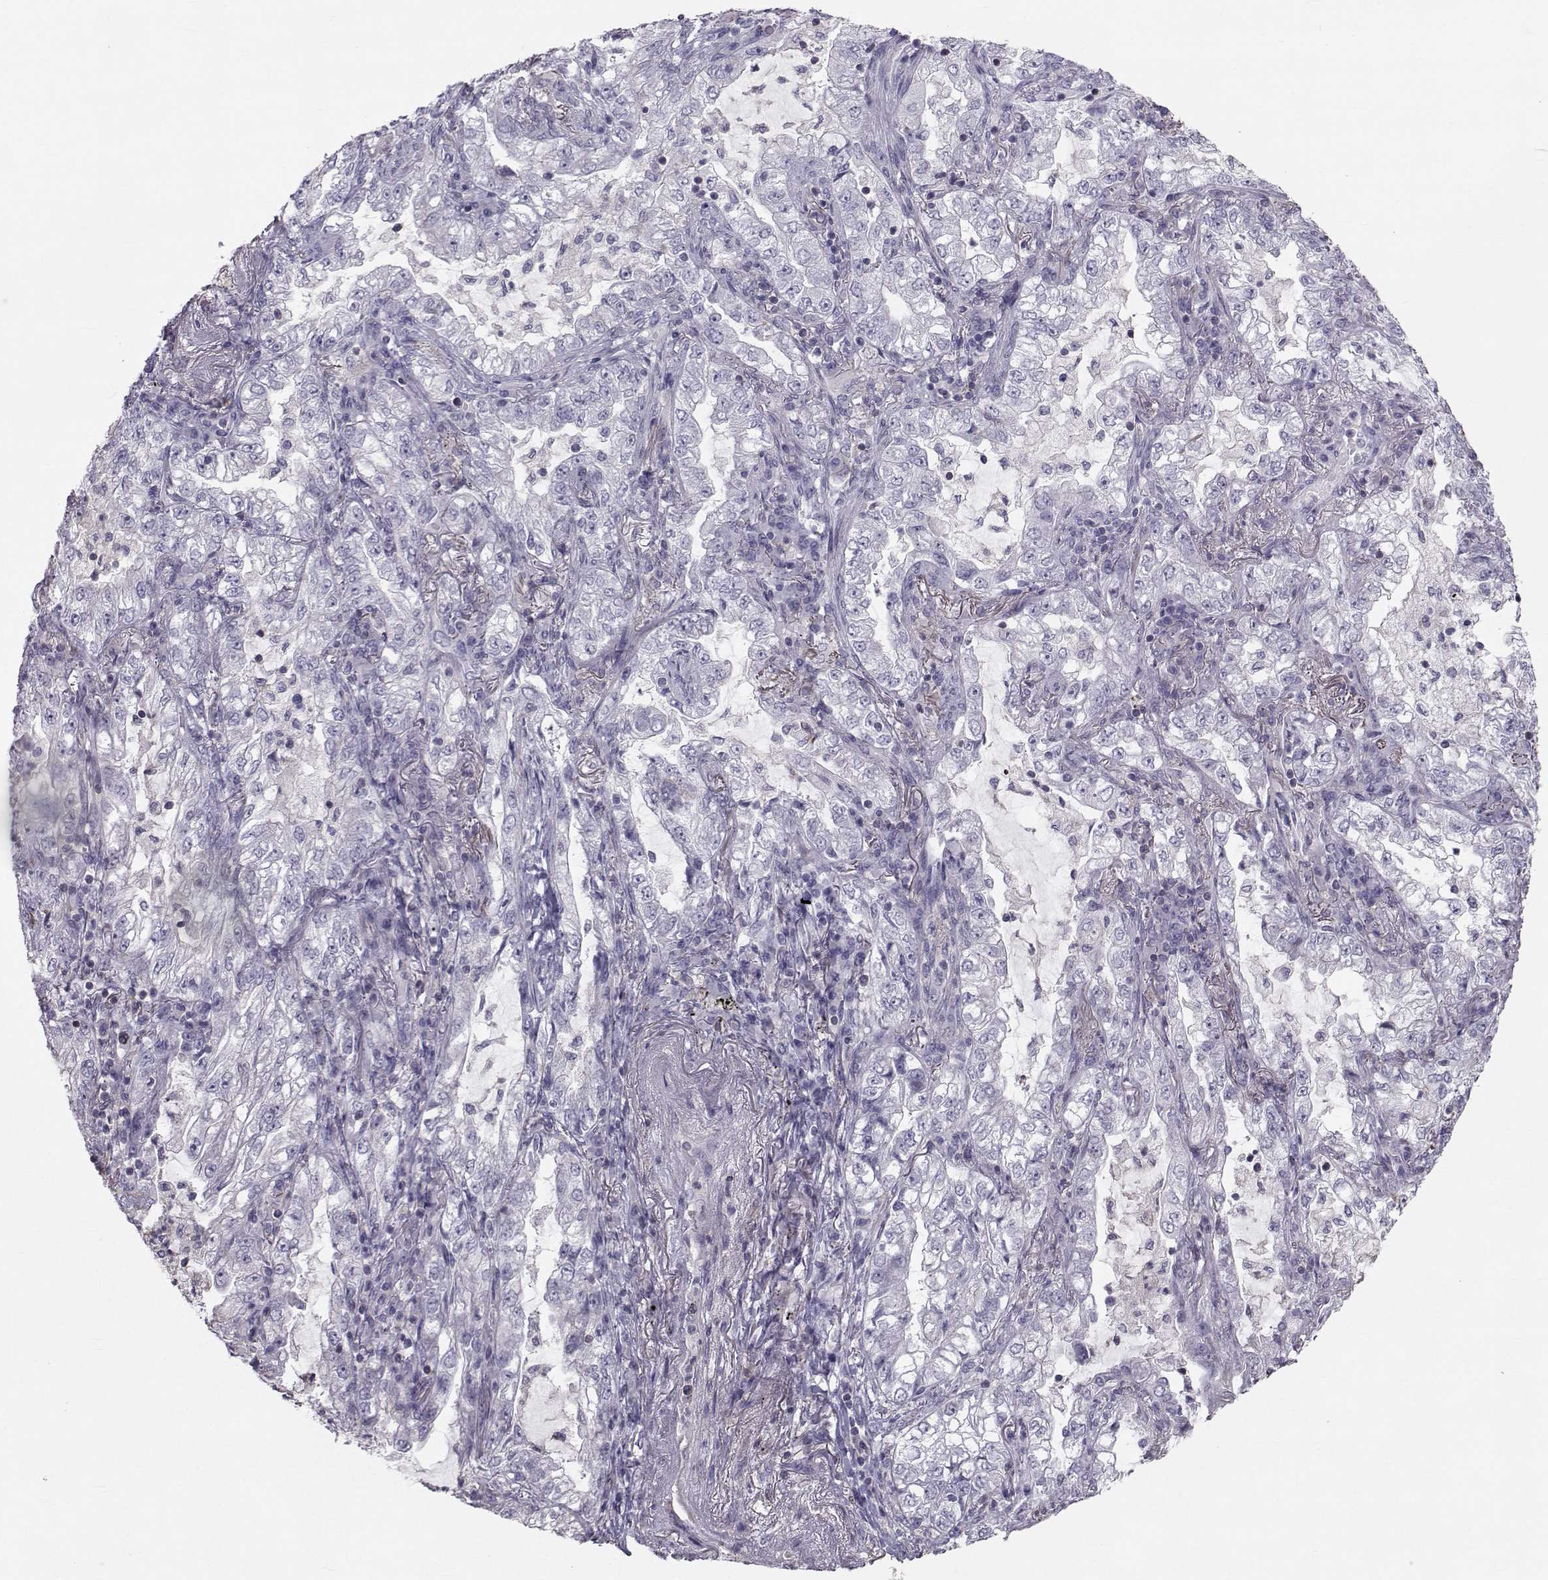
{"staining": {"intensity": "negative", "quantity": "none", "location": "none"}, "tissue": "lung cancer", "cell_type": "Tumor cells", "image_type": "cancer", "snomed": [{"axis": "morphology", "description": "Adenocarcinoma, NOS"}, {"axis": "topography", "description": "Lung"}], "caption": "A micrograph of human lung adenocarcinoma is negative for staining in tumor cells.", "gene": "GARIN3", "patient": {"sex": "female", "age": 73}}